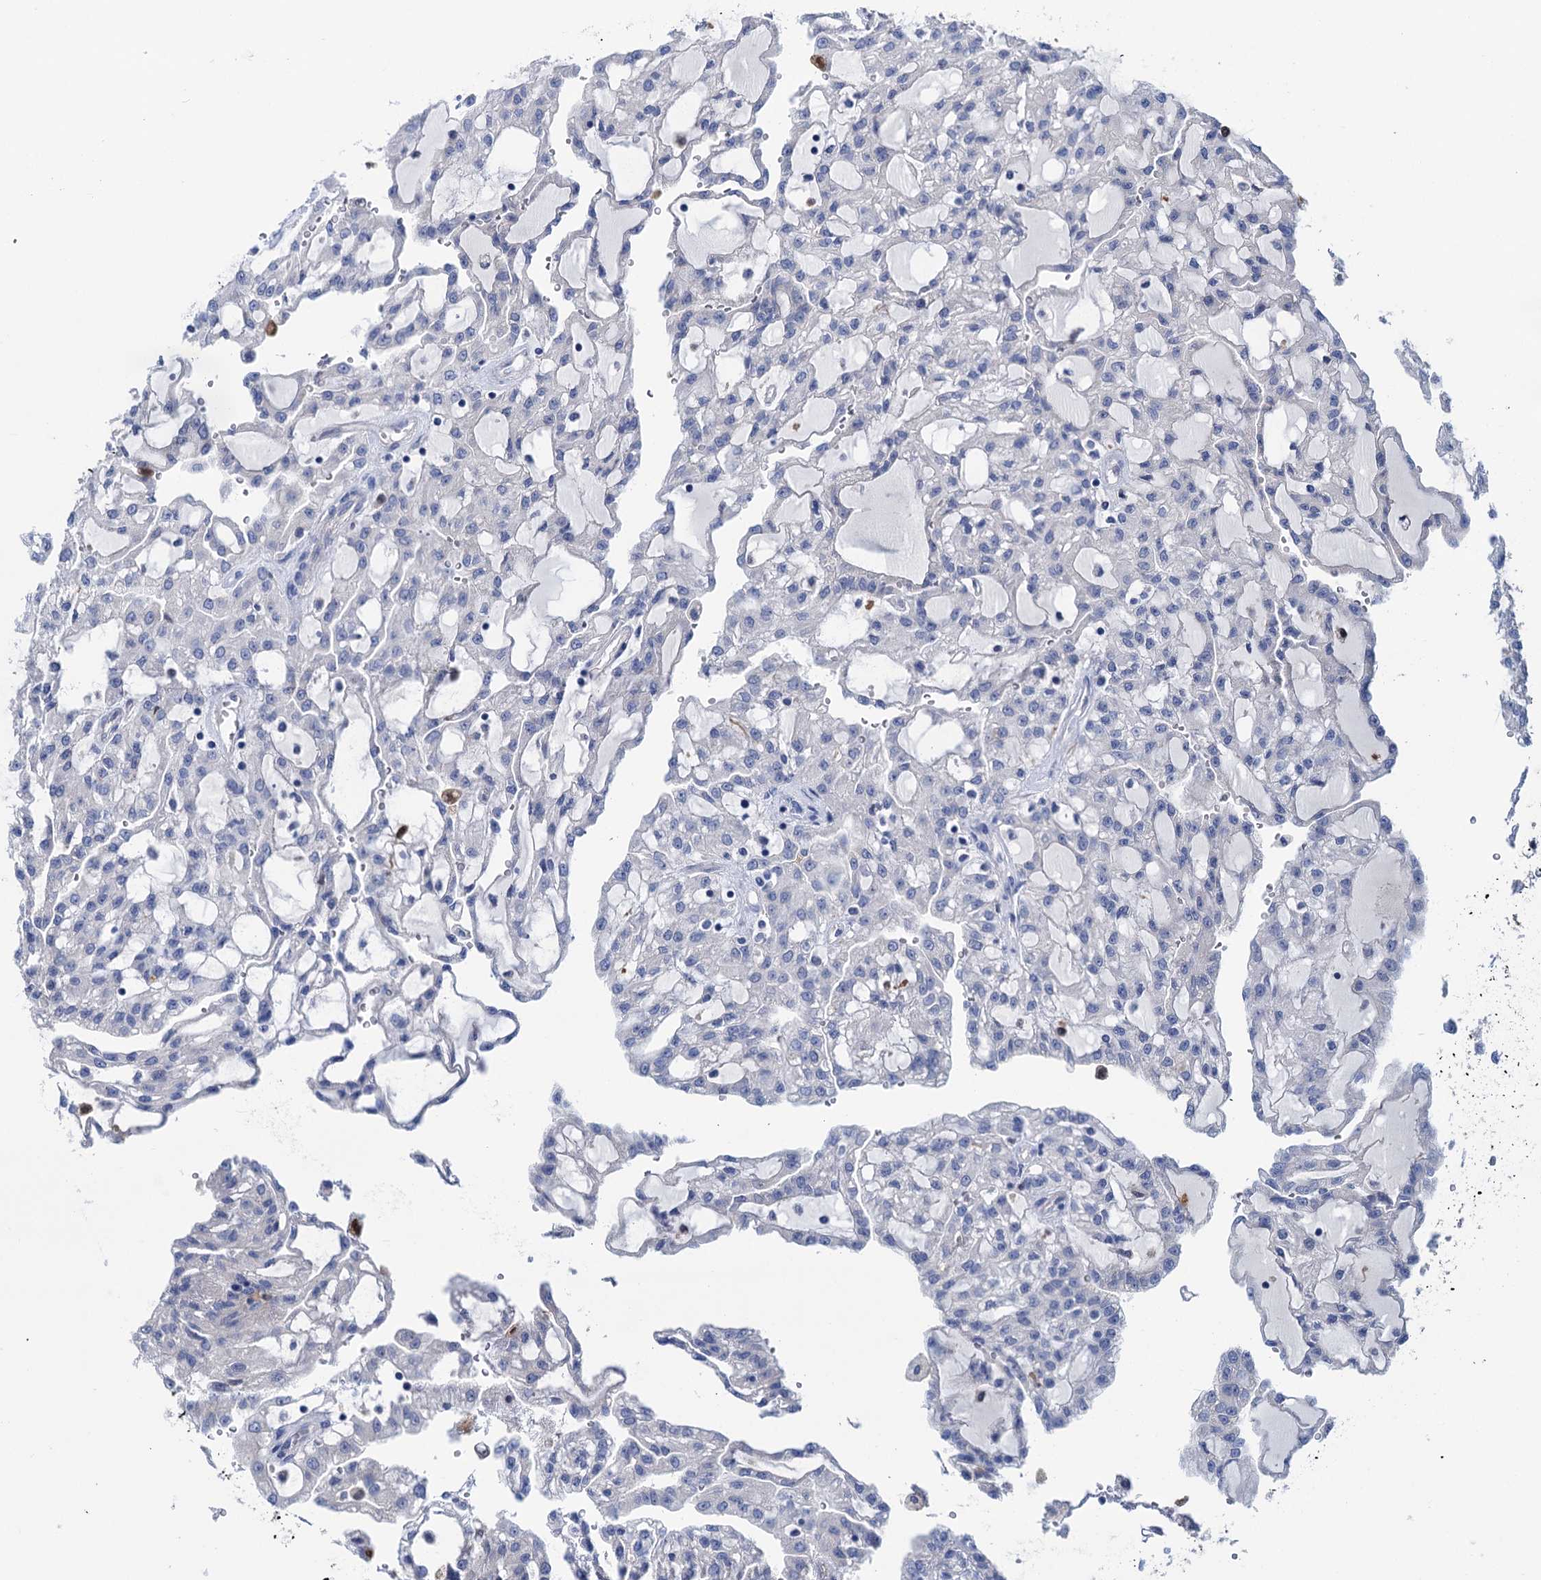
{"staining": {"intensity": "negative", "quantity": "none", "location": "none"}, "tissue": "renal cancer", "cell_type": "Tumor cells", "image_type": "cancer", "snomed": [{"axis": "morphology", "description": "Adenocarcinoma, NOS"}, {"axis": "topography", "description": "Kidney"}], "caption": "Adenocarcinoma (renal) was stained to show a protein in brown. There is no significant expression in tumor cells.", "gene": "ZNRD2", "patient": {"sex": "male", "age": 63}}